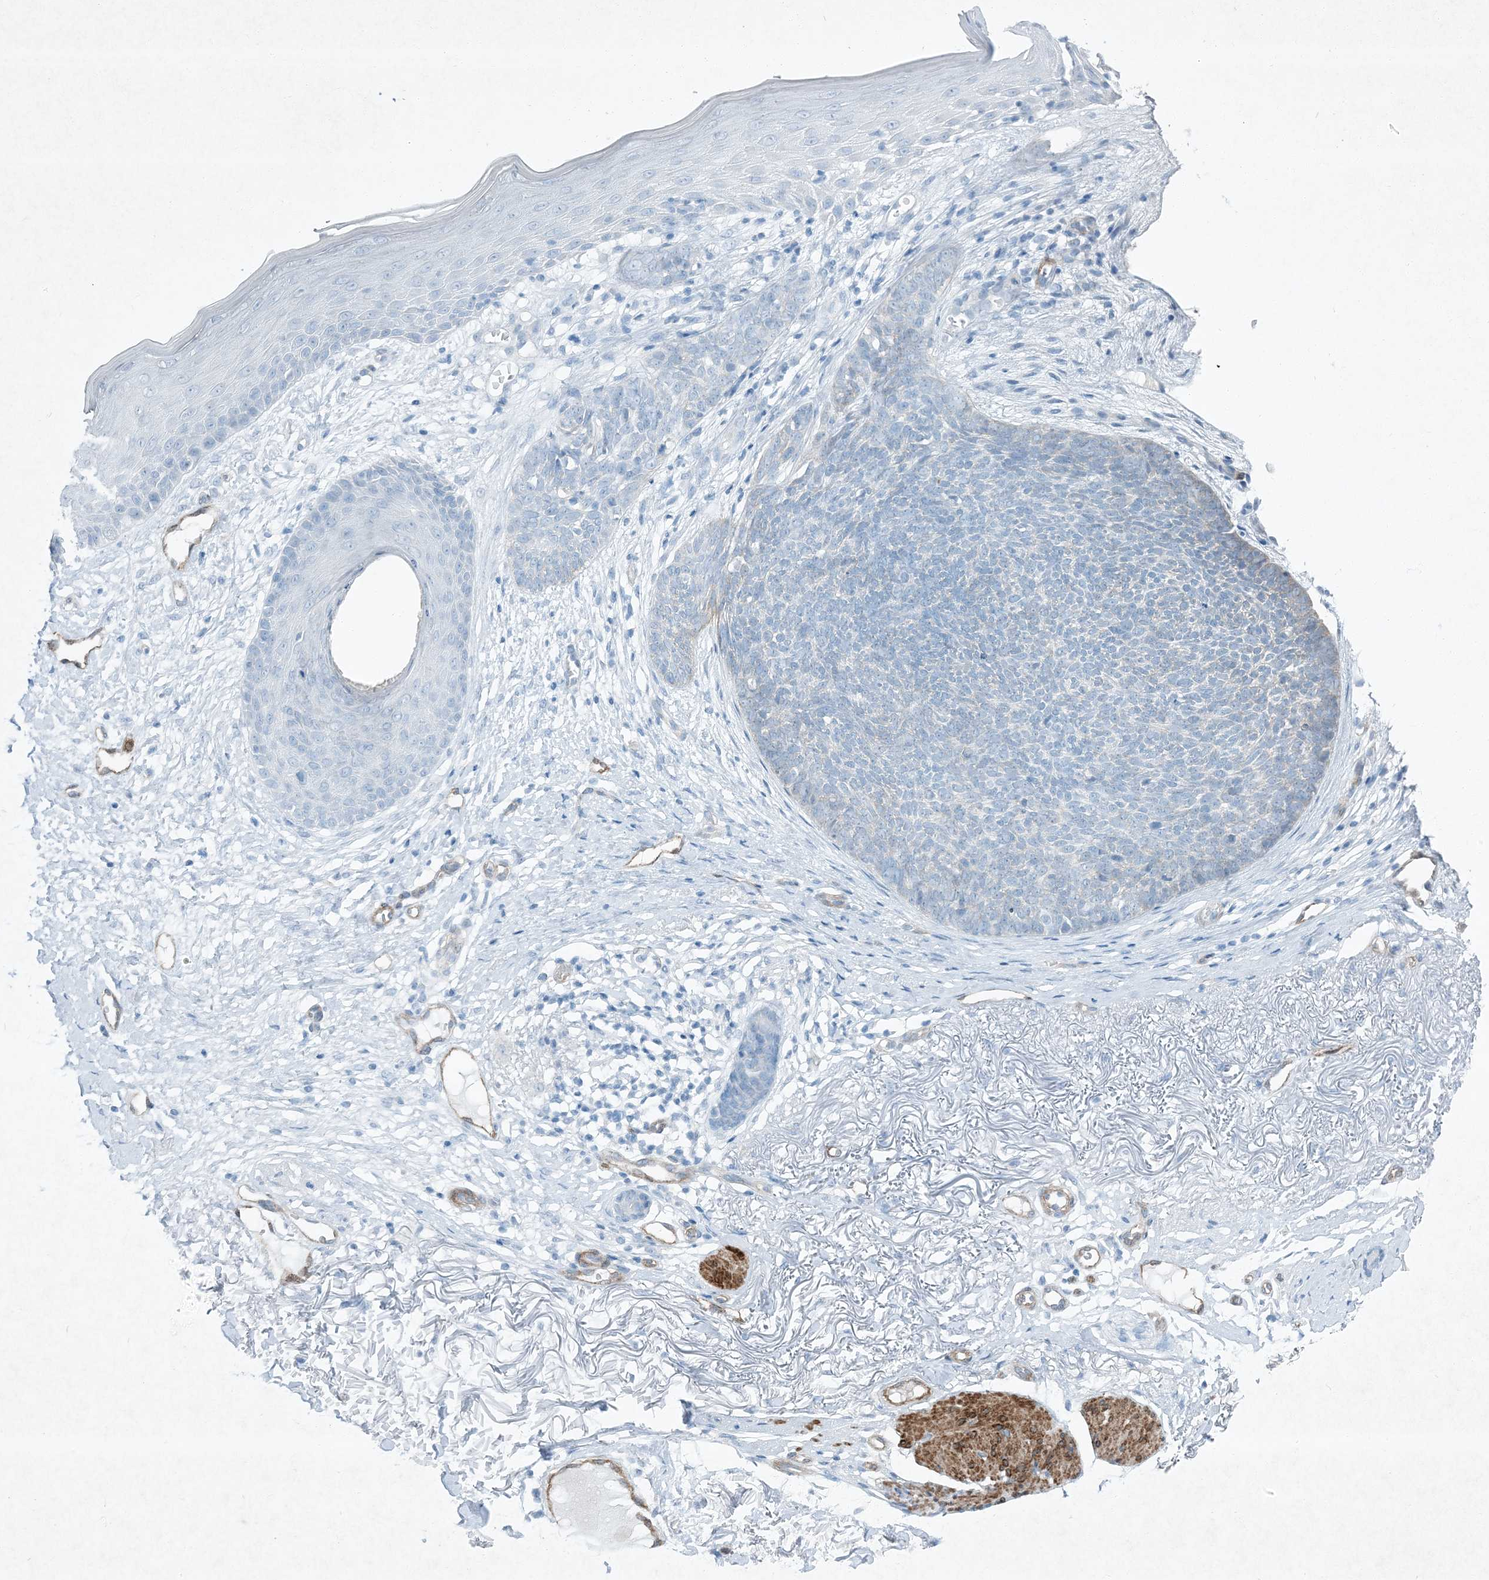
{"staining": {"intensity": "negative", "quantity": "none", "location": "none"}, "tissue": "skin cancer", "cell_type": "Tumor cells", "image_type": "cancer", "snomed": [{"axis": "morphology", "description": "Basal cell carcinoma"}, {"axis": "topography", "description": "Skin"}], "caption": "Human skin cancer (basal cell carcinoma) stained for a protein using IHC reveals no positivity in tumor cells.", "gene": "PGM5", "patient": {"sex": "female", "age": 70}}